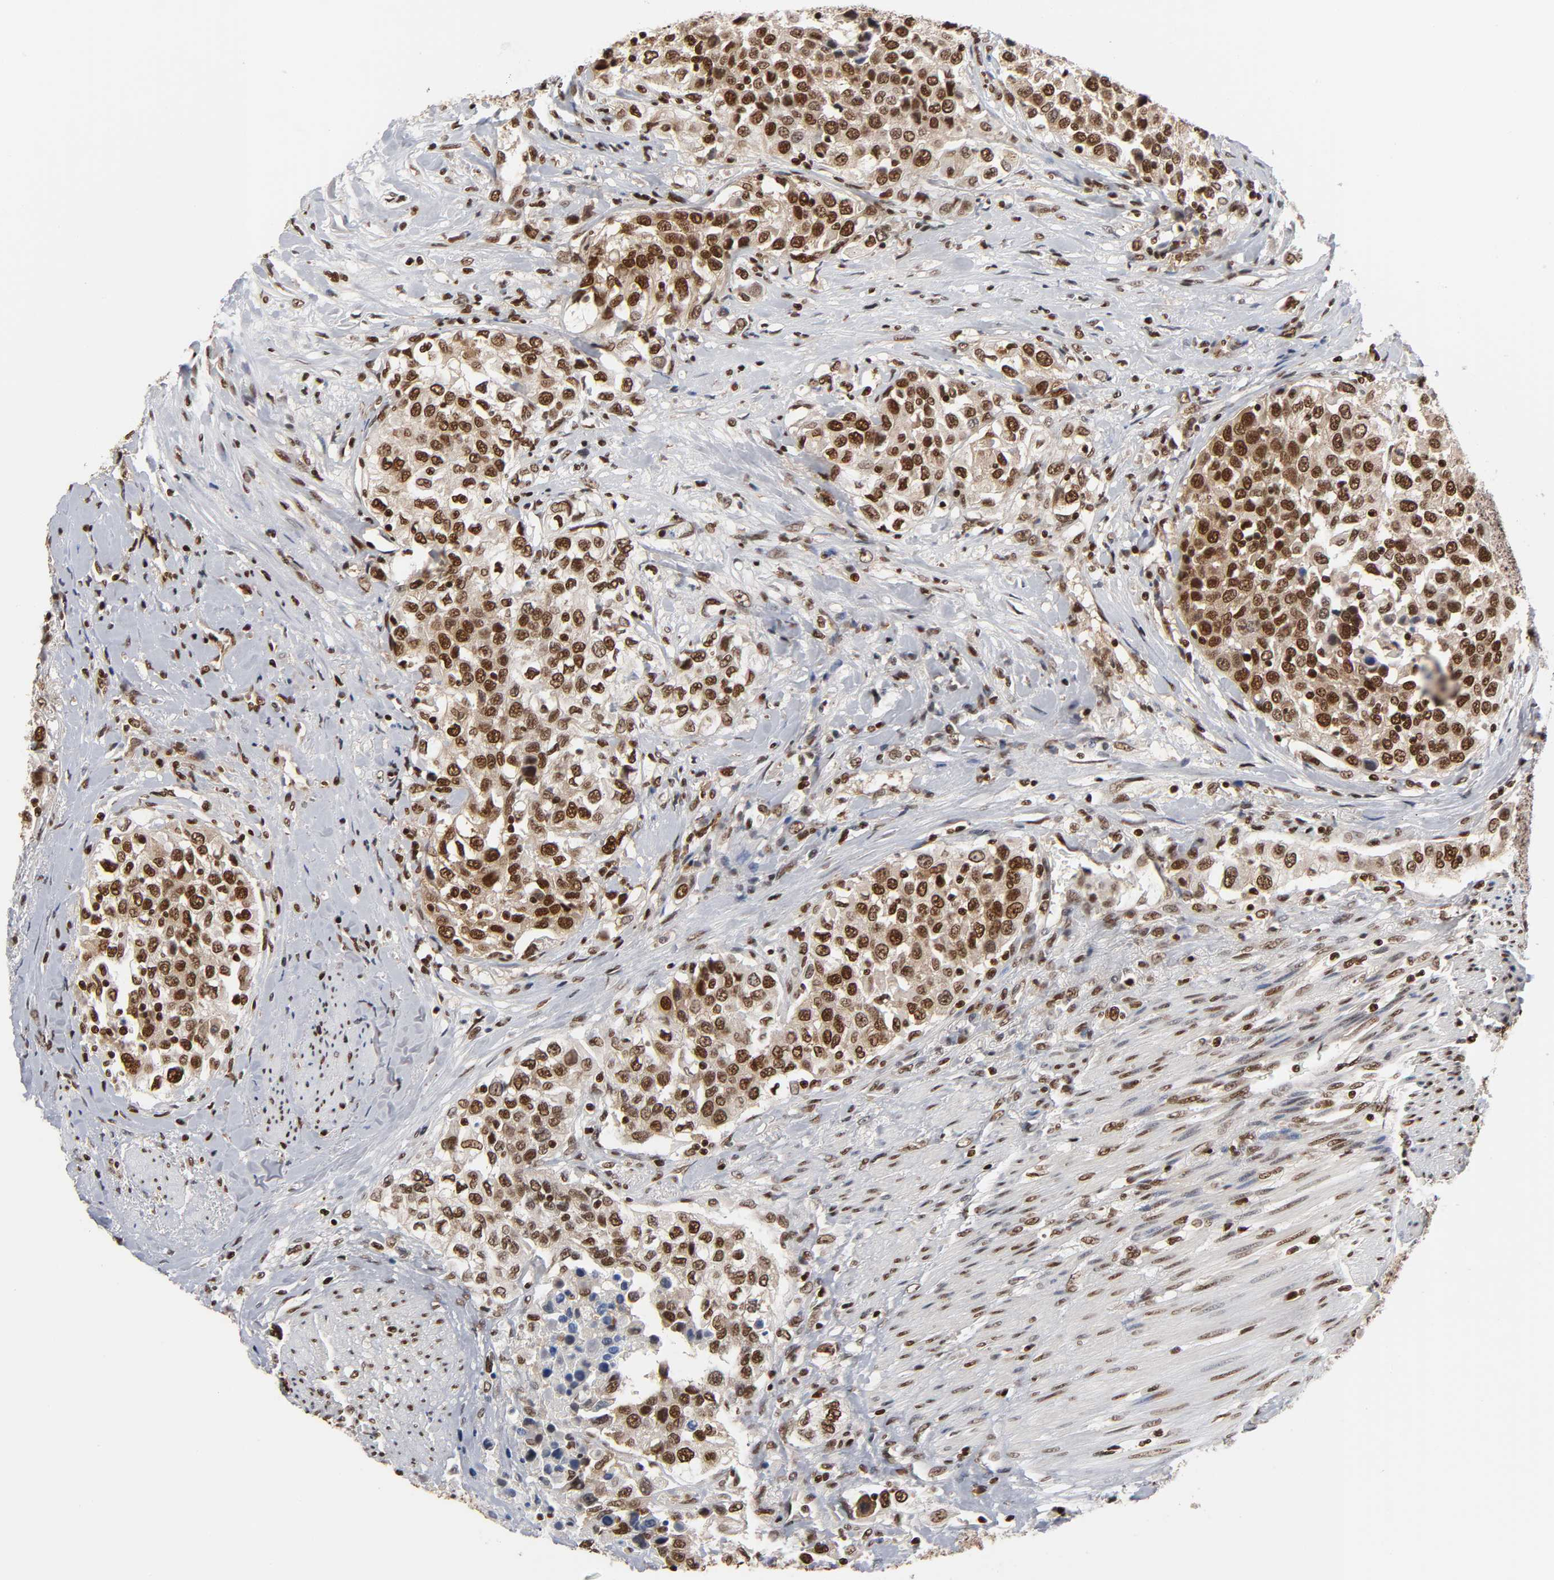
{"staining": {"intensity": "strong", "quantity": ">75%", "location": "nuclear"}, "tissue": "urothelial cancer", "cell_type": "Tumor cells", "image_type": "cancer", "snomed": [{"axis": "morphology", "description": "Urothelial carcinoma, High grade"}, {"axis": "topography", "description": "Urinary bladder"}], "caption": "A high-resolution photomicrograph shows immunohistochemistry (IHC) staining of high-grade urothelial carcinoma, which exhibits strong nuclear expression in about >75% of tumor cells.", "gene": "ILKAP", "patient": {"sex": "female", "age": 80}}